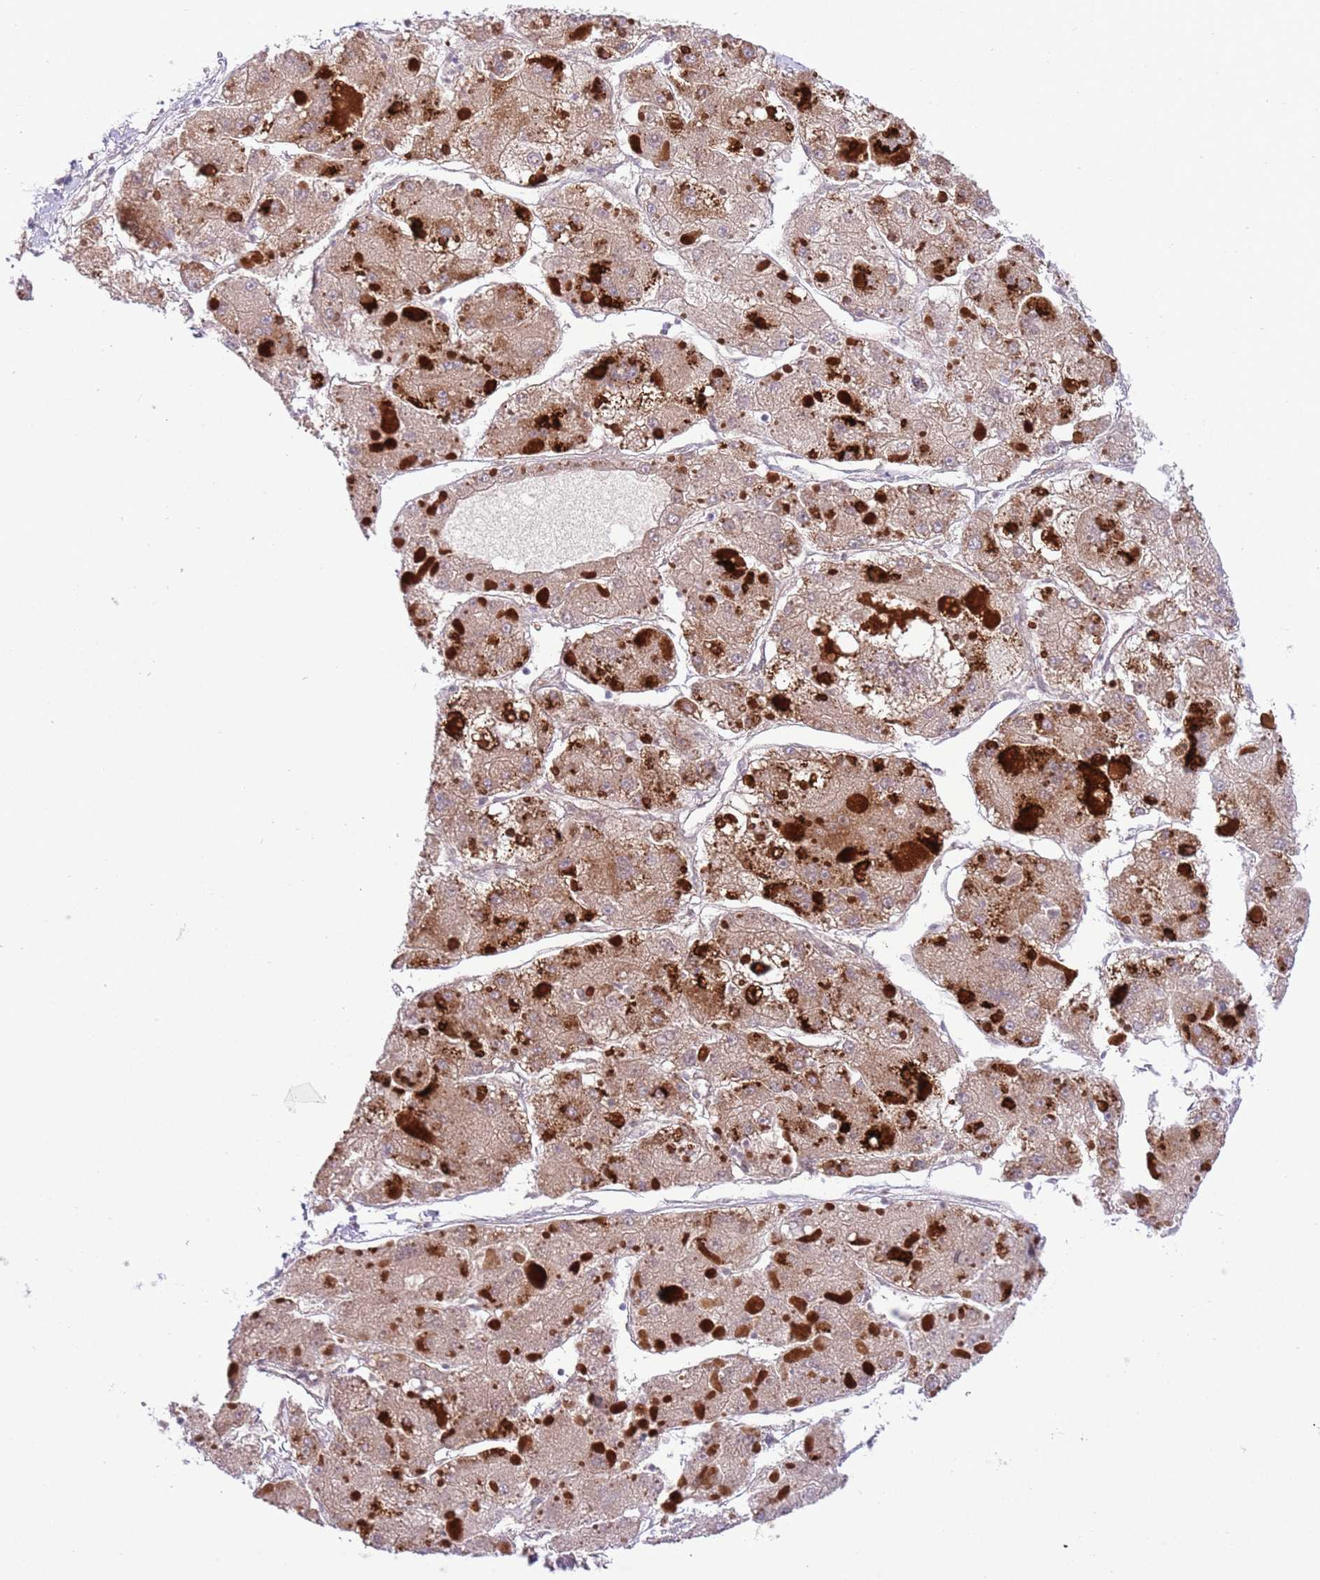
{"staining": {"intensity": "weak", "quantity": ">75%", "location": "cytoplasmic/membranous"}, "tissue": "liver cancer", "cell_type": "Tumor cells", "image_type": "cancer", "snomed": [{"axis": "morphology", "description": "Carcinoma, Hepatocellular, NOS"}, {"axis": "topography", "description": "Liver"}], "caption": "This histopathology image demonstrates liver cancer (hepatocellular carcinoma) stained with immunohistochemistry (IHC) to label a protein in brown. The cytoplasmic/membranous of tumor cells show weak positivity for the protein. Nuclei are counter-stained blue.", "gene": "OAZ2", "patient": {"sex": "female", "age": 73}}